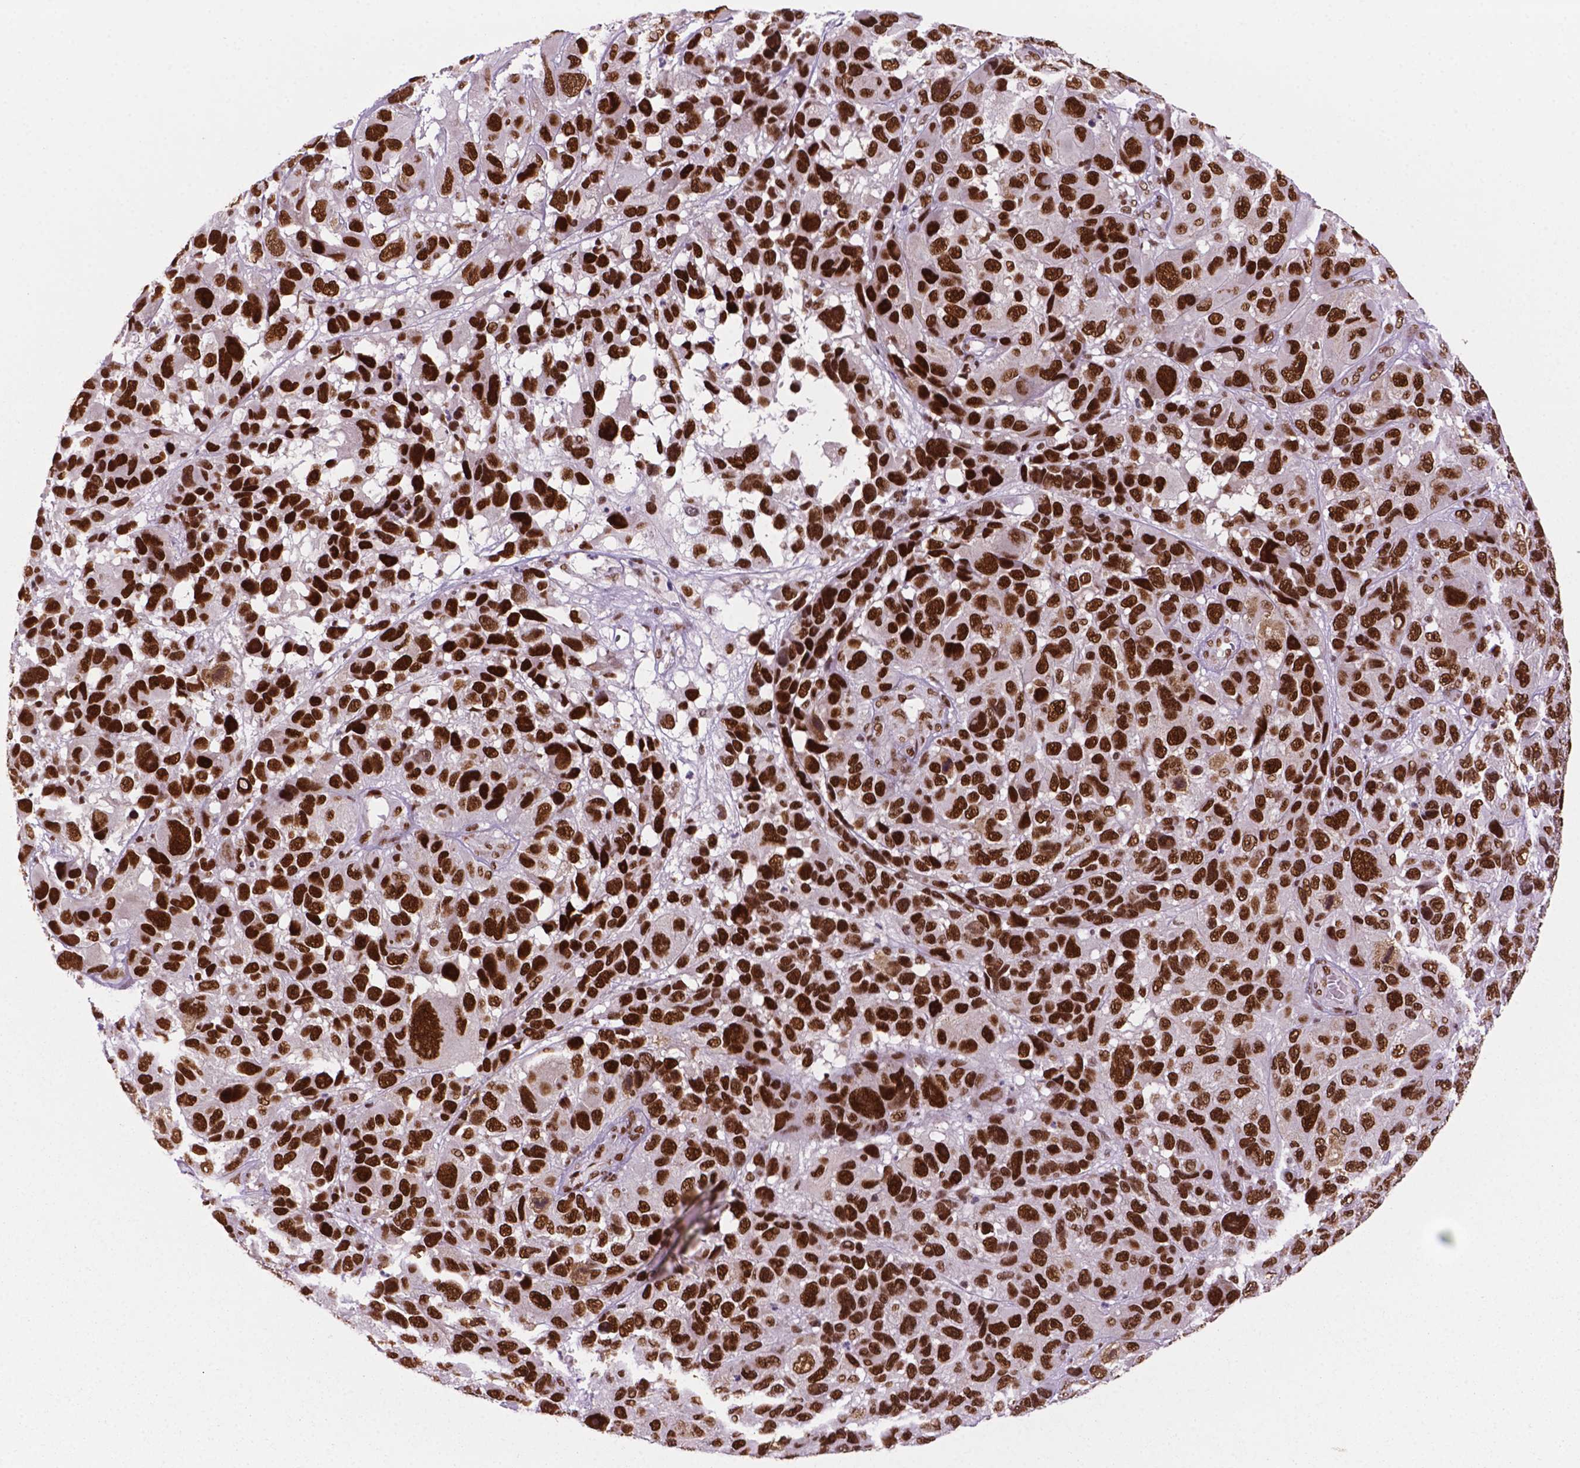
{"staining": {"intensity": "strong", "quantity": "25%-75%", "location": "nuclear"}, "tissue": "melanoma", "cell_type": "Tumor cells", "image_type": "cancer", "snomed": [{"axis": "morphology", "description": "Malignant melanoma, NOS"}, {"axis": "topography", "description": "Skin"}], "caption": "DAB immunohistochemical staining of human melanoma shows strong nuclear protein expression in about 25%-75% of tumor cells.", "gene": "MLH1", "patient": {"sex": "male", "age": 53}}